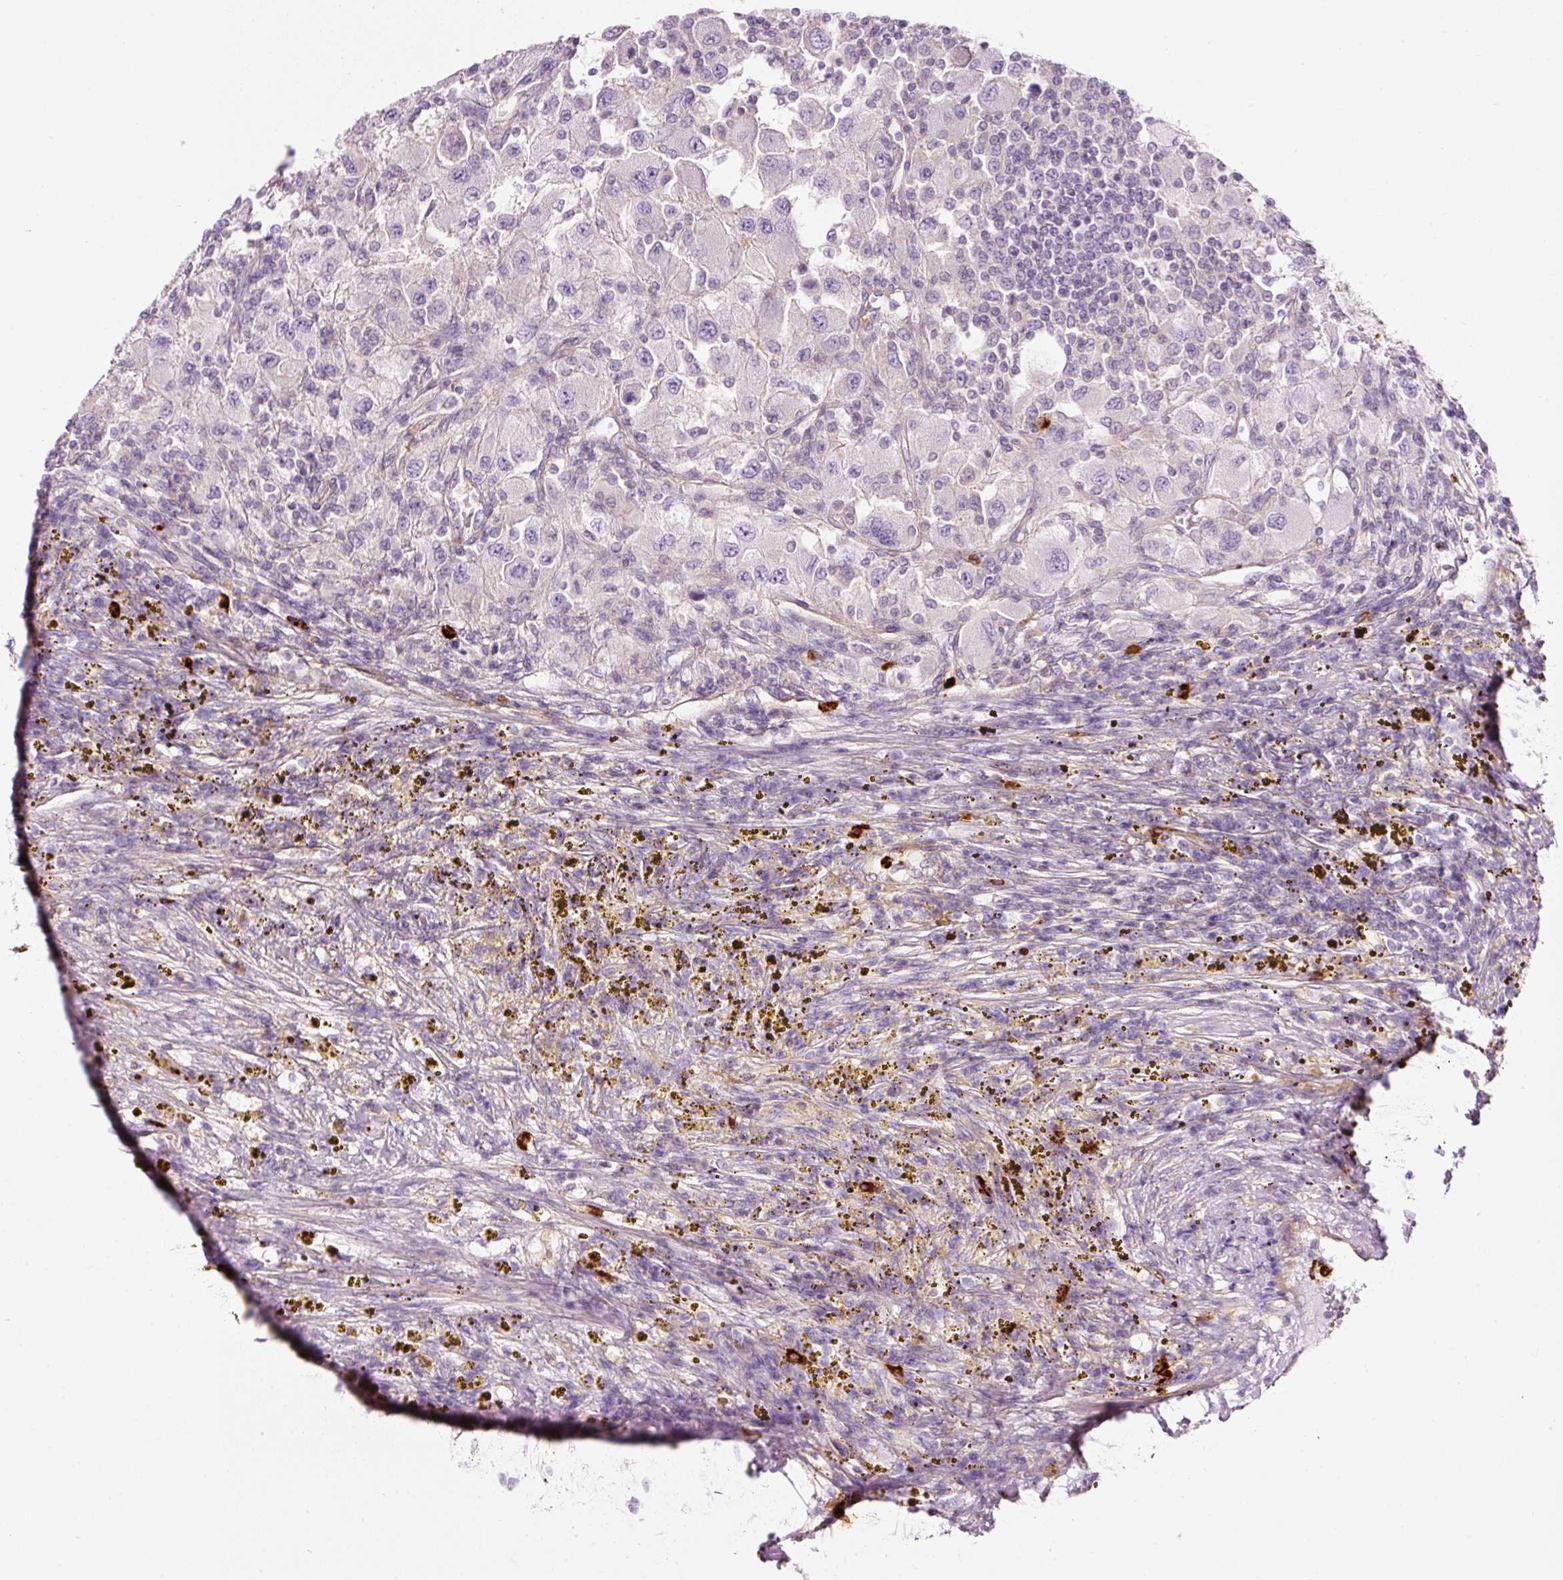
{"staining": {"intensity": "negative", "quantity": "none", "location": "none"}, "tissue": "renal cancer", "cell_type": "Tumor cells", "image_type": "cancer", "snomed": [{"axis": "morphology", "description": "Adenocarcinoma, NOS"}, {"axis": "topography", "description": "Kidney"}], "caption": "High magnification brightfield microscopy of renal adenocarcinoma stained with DAB (3,3'-diaminobenzidine) (brown) and counterstained with hematoxylin (blue): tumor cells show no significant positivity.", "gene": "MAP3K3", "patient": {"sex": "female", "age": 67}}